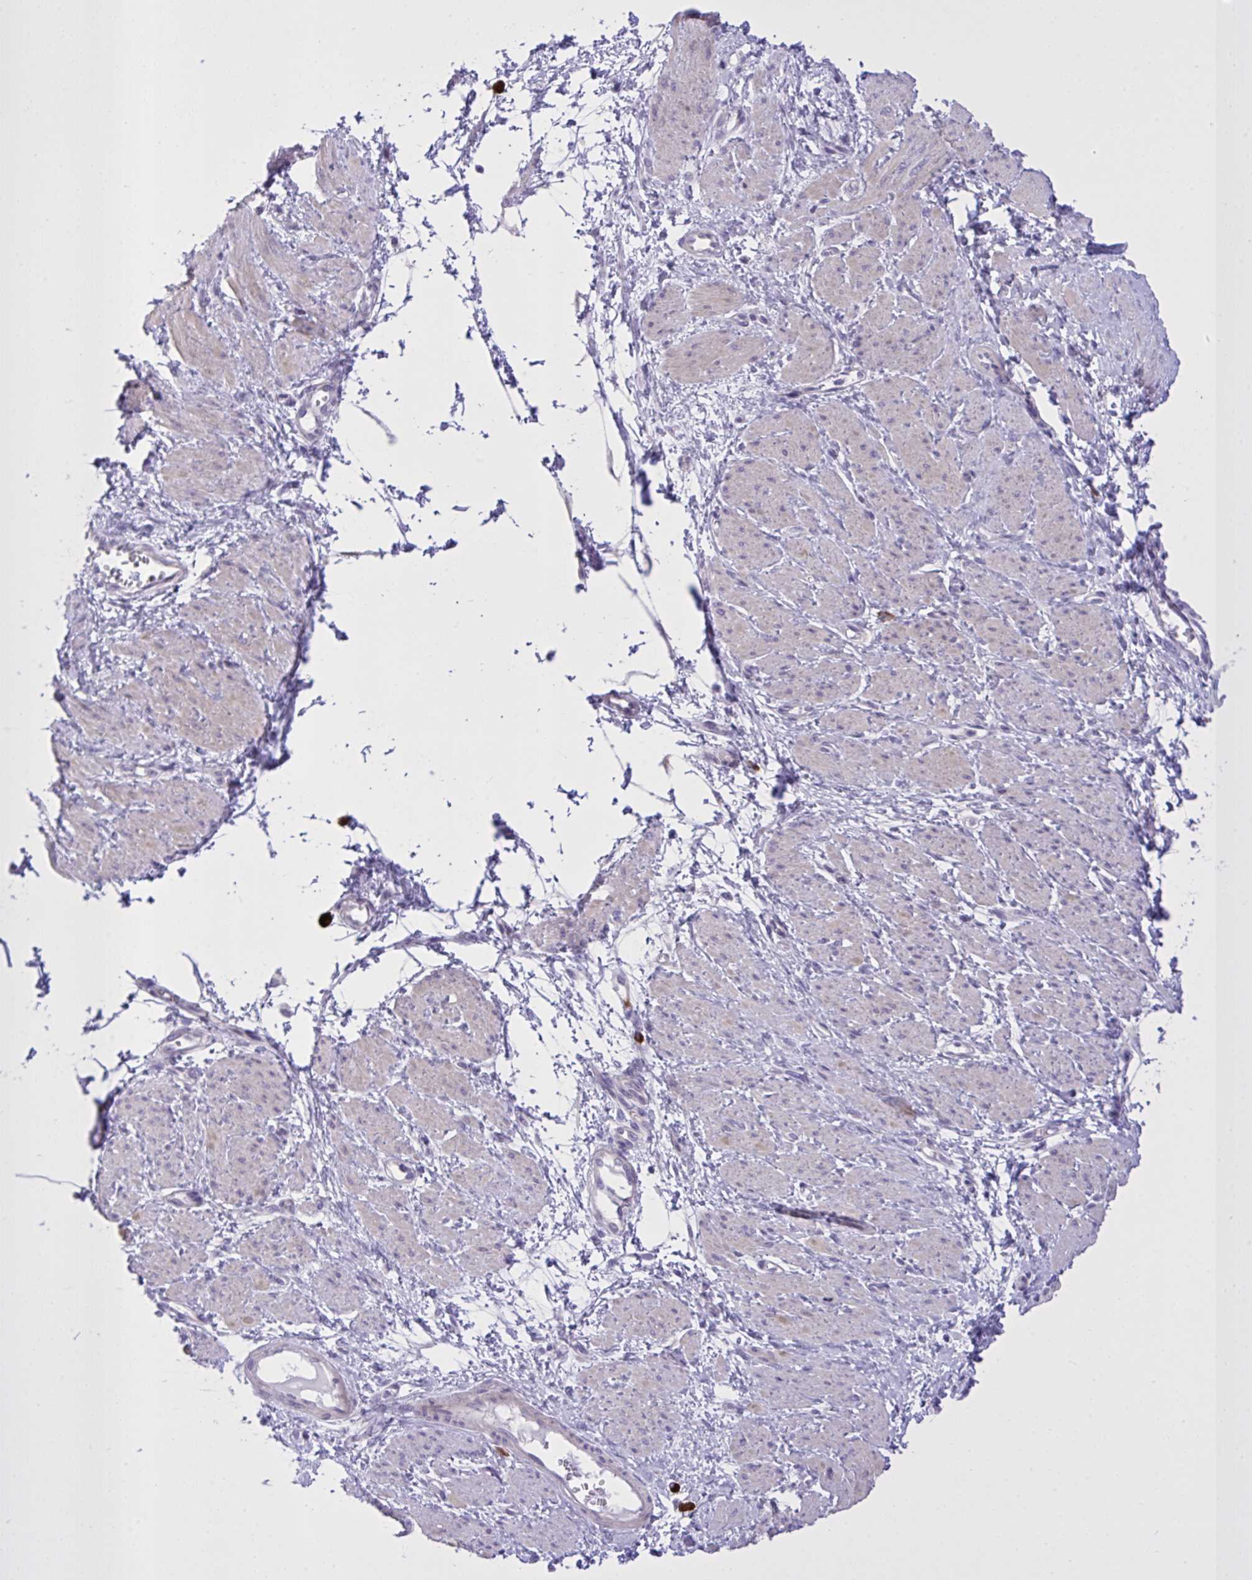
{"staining": {"intensity": "weak", "quantity": "25%-75%", "location": "cytoplasmic/membranous"}, "tissue": "smooth muscle", "cell_type": "Smooth muscle cells", "image_type": "normal", "snomed": [{"axis": "morphology", "description": "Normal tissue, NOS"}, {"axis": "topography", "description": "Smooth muscle"}, {"axis": "topography", "description": "Uterus"}], "caption": "This micrograph exhibits immunohistochemistry staining of normal smooth muscle, with low weak cytoplasmic/membranous staining in approximately 25%-75% of smooth muscle cells.", "gene": "SPAG1", "patient": {"sex": "female", "age": 39}}